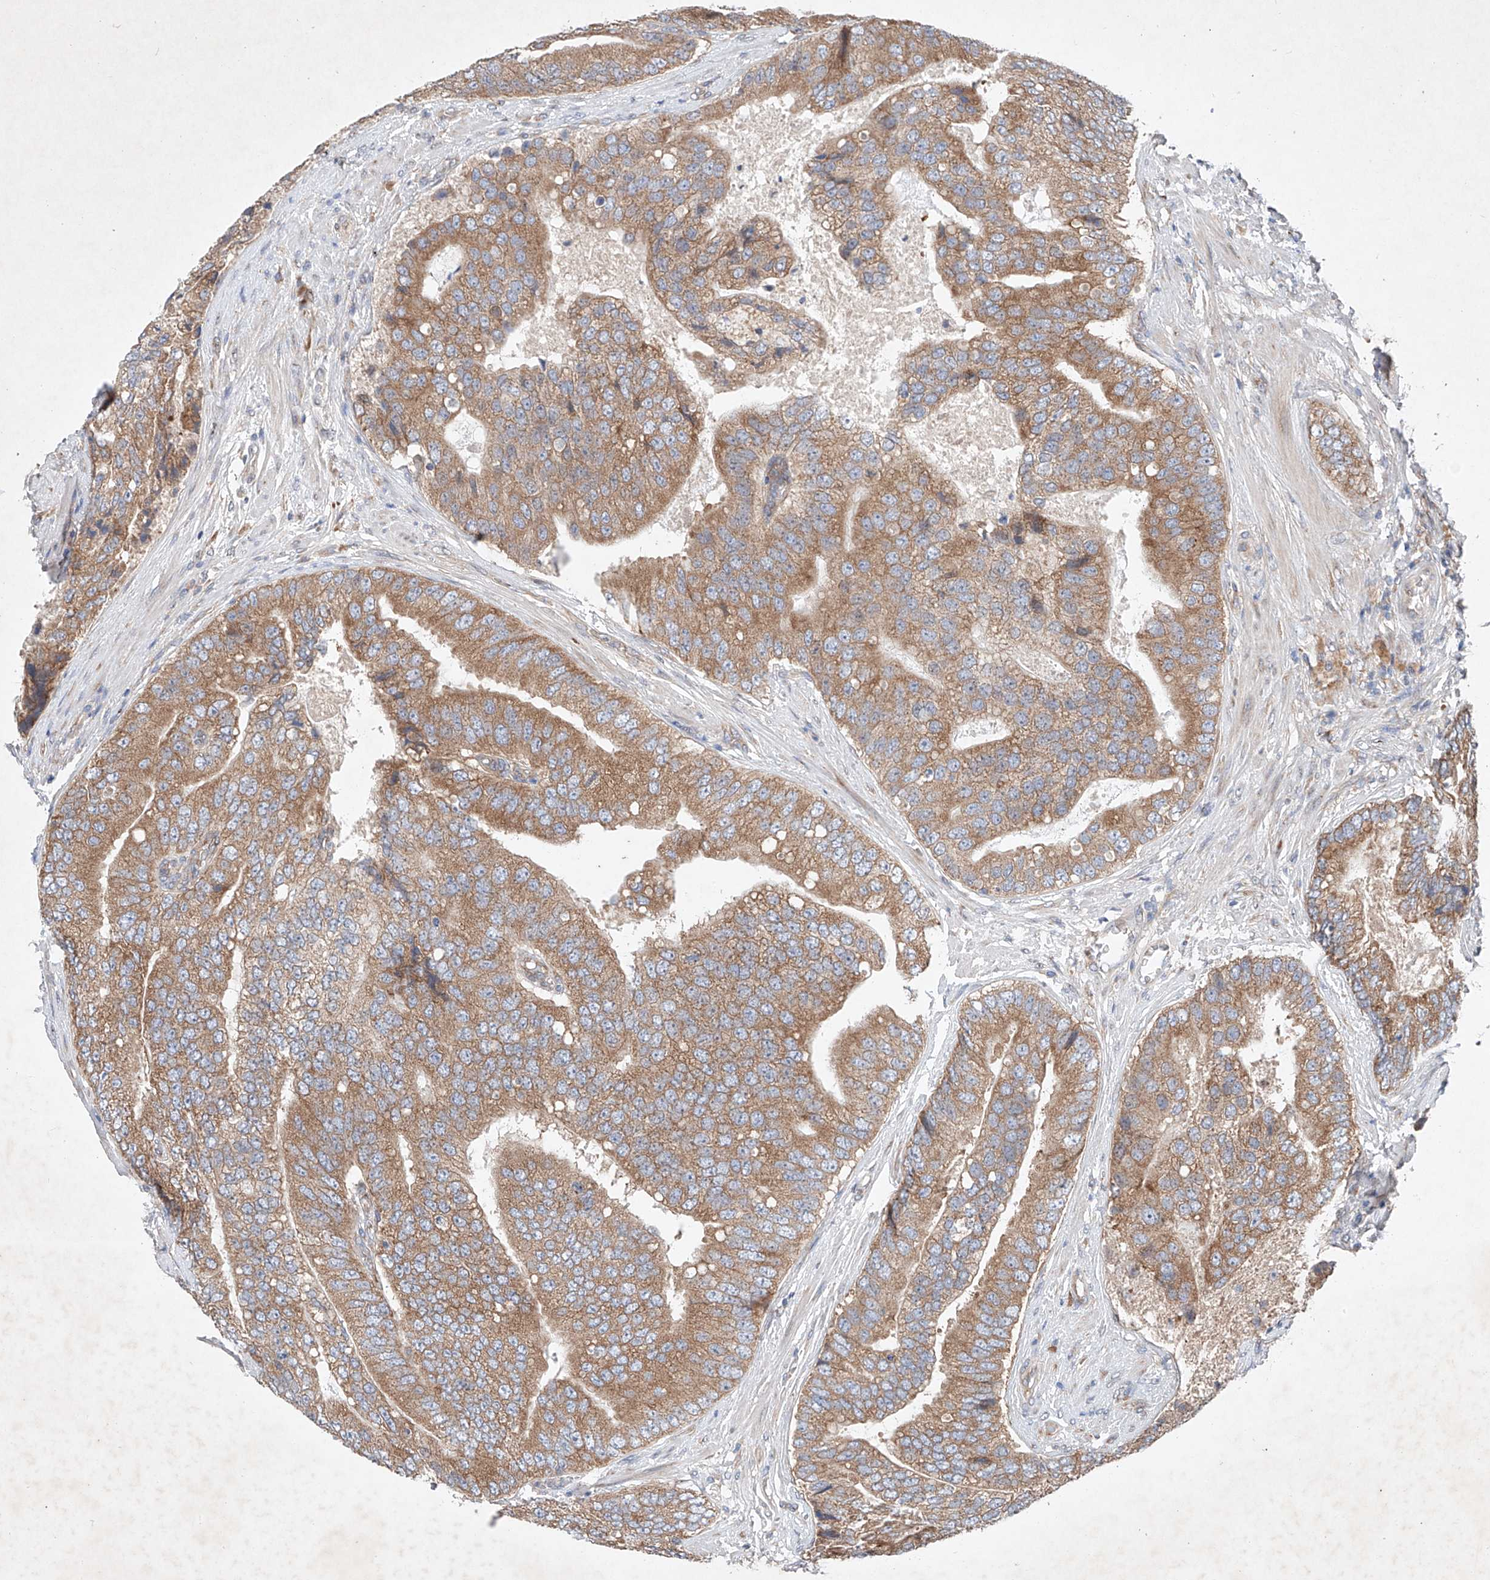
{"staining": {"intensity": "moderate", "quantity": ">75%", "location": "cytoplasmic/membranous"}, "tissue": "prostate cancer", "cell_type": "Tumor cells", "image_type": "cancer", "snomed": [{"axis": "morphology", "description": "Adenocarcinoma, High grade"}, {"axis": "topography", "description": "Prostate"}], "caption": "Human high-grade adenocarcinoma (prostate) stained with a protein marker reveals moderate staining in tumor cells.", "gene": "FASTK", "patient": {"sex": "male", "age": 70}}